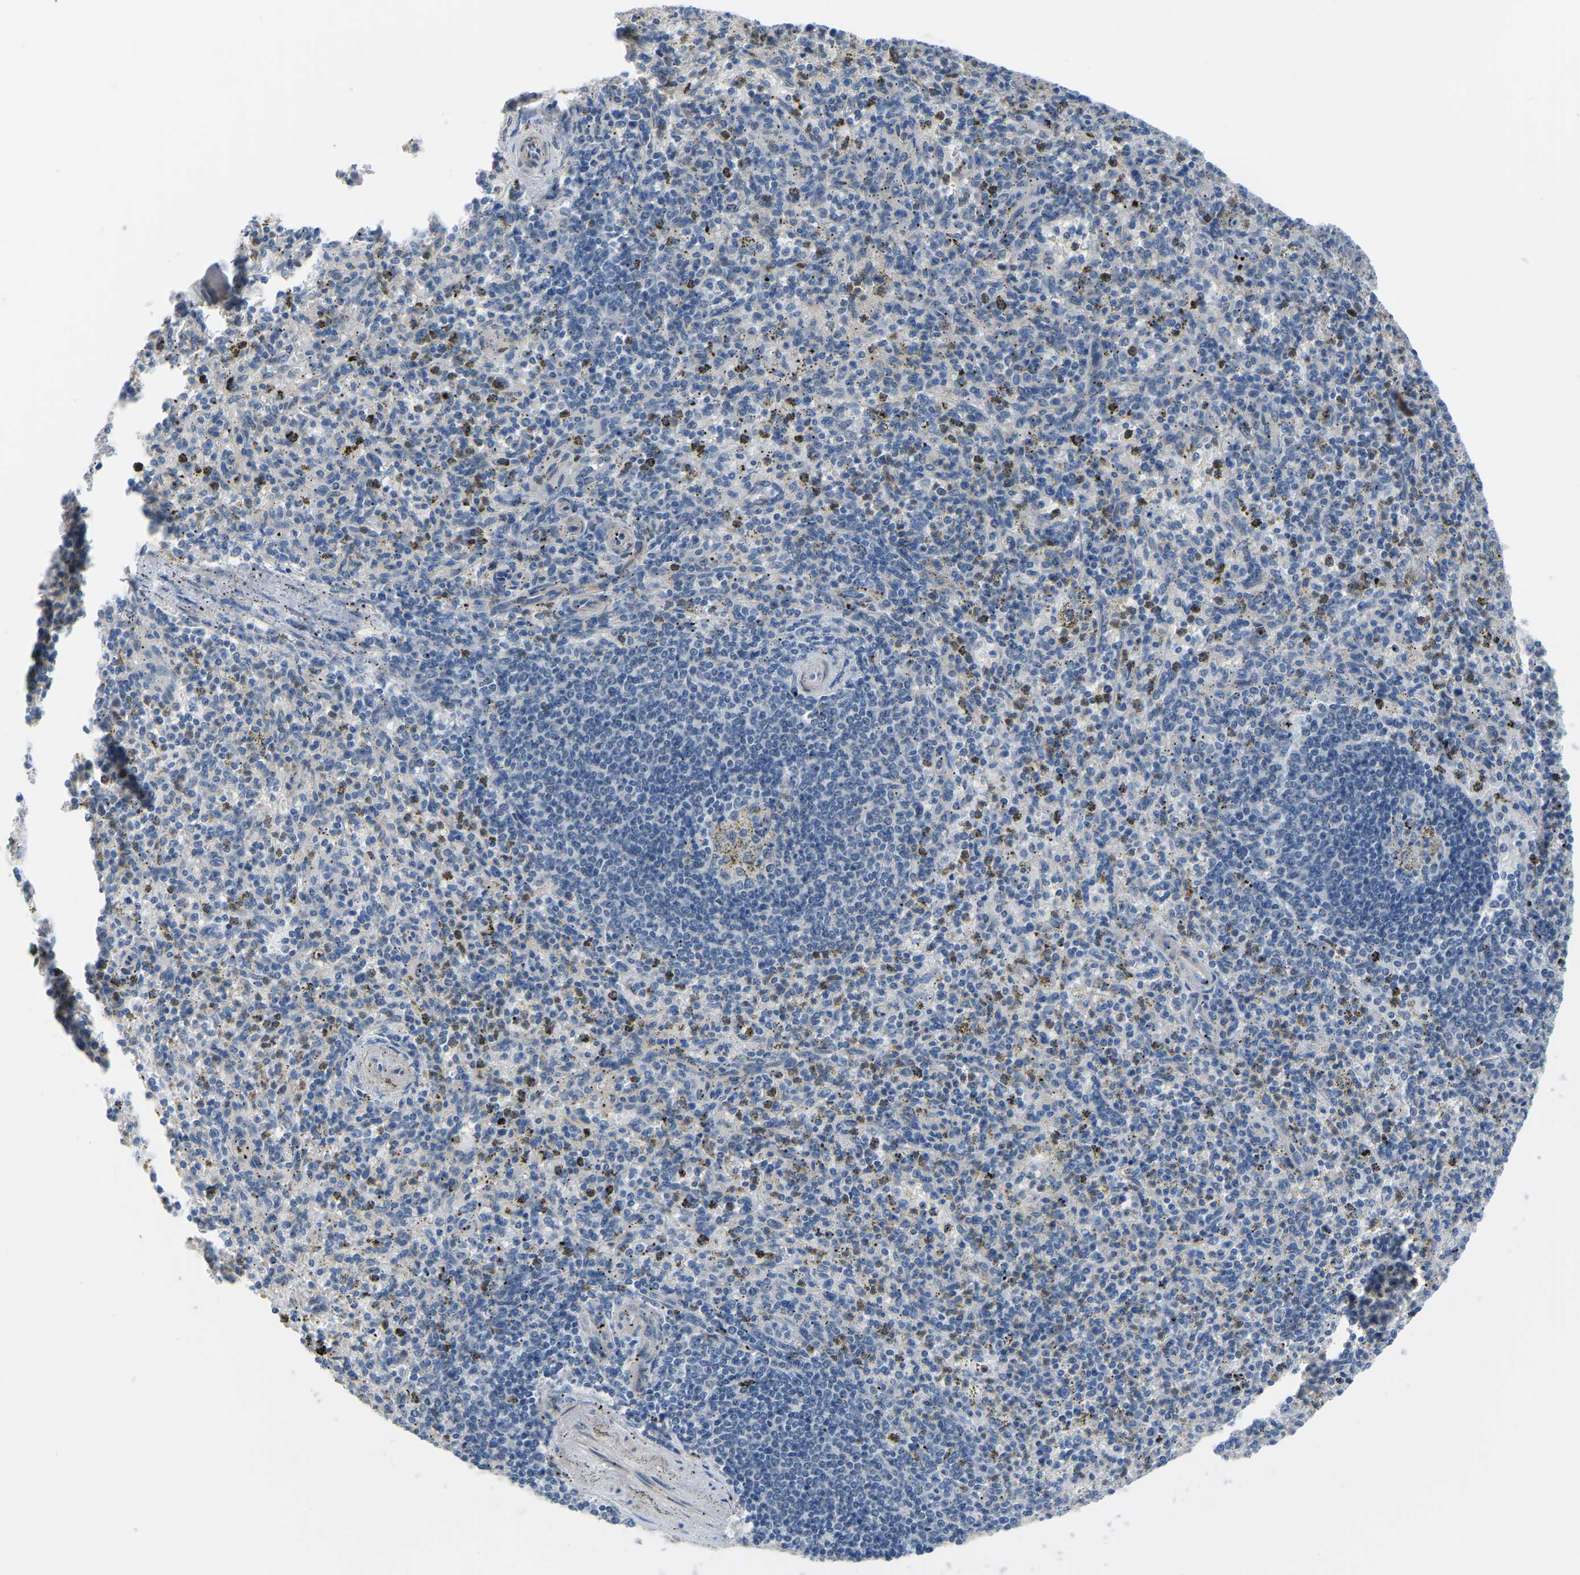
{"staining": {"intensity": "negative", "quantity": "none", "location": "none"}, "tissue": "spleen", "cell_type": "Cells in red pulp", "image_type": "normal", "snomed": [{"axis": "morphology", "description": "Normal tissue, NOS"}, {"axis": "topography", "description": "Spleen"}], "caption": "This image is of benign spleen stained with IHC to label a protein in brown with the nuclei are counter-stained blue. There is no staining in cells in red pulp. The staining is performed using DAB brown chromogen with nuclei counter-stained in using hematoxylin.", "gene": "HIGD2B", "patient": {"sex": "male", "age": 72}}